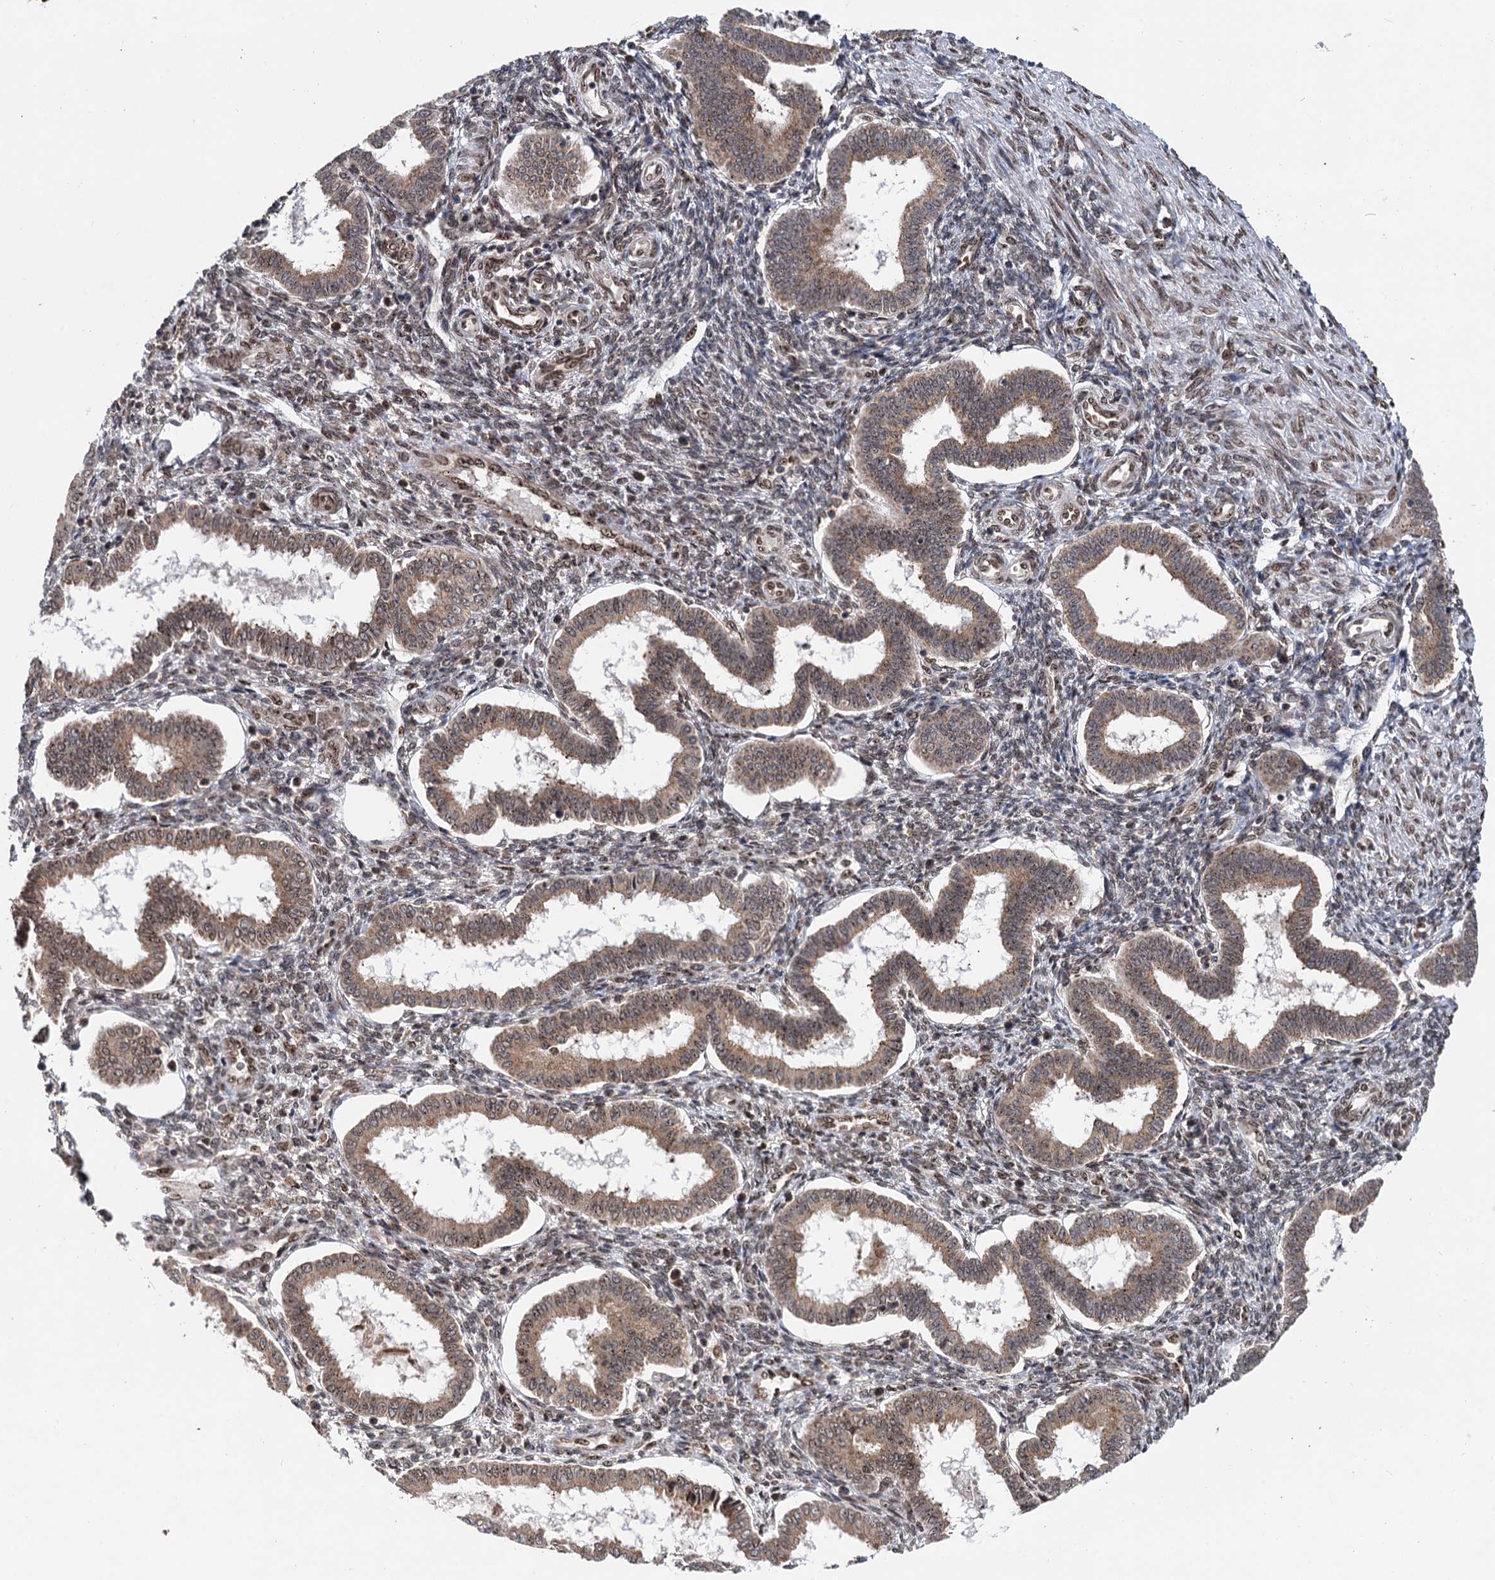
{"staining": {"intensity": "weak", "quantity": "25%-75%", "location": "nuclear"}, "tissue": "endometrium", "cell_type": "Cells in endometrial stroma", "image_type": "normal", "snomed": [{"axis": "morphology", "description": "Normal tissue, NOS"}, {"axis": "topography", "description": "Endometrium"}], "caption": "Human endometrium stained with a brown dye shows weak nuclear positive positivity in about 25%-75% of cells in endometrial stroma.", "gene": "MESD", "patient": {"sex": "female", "age": 24}}